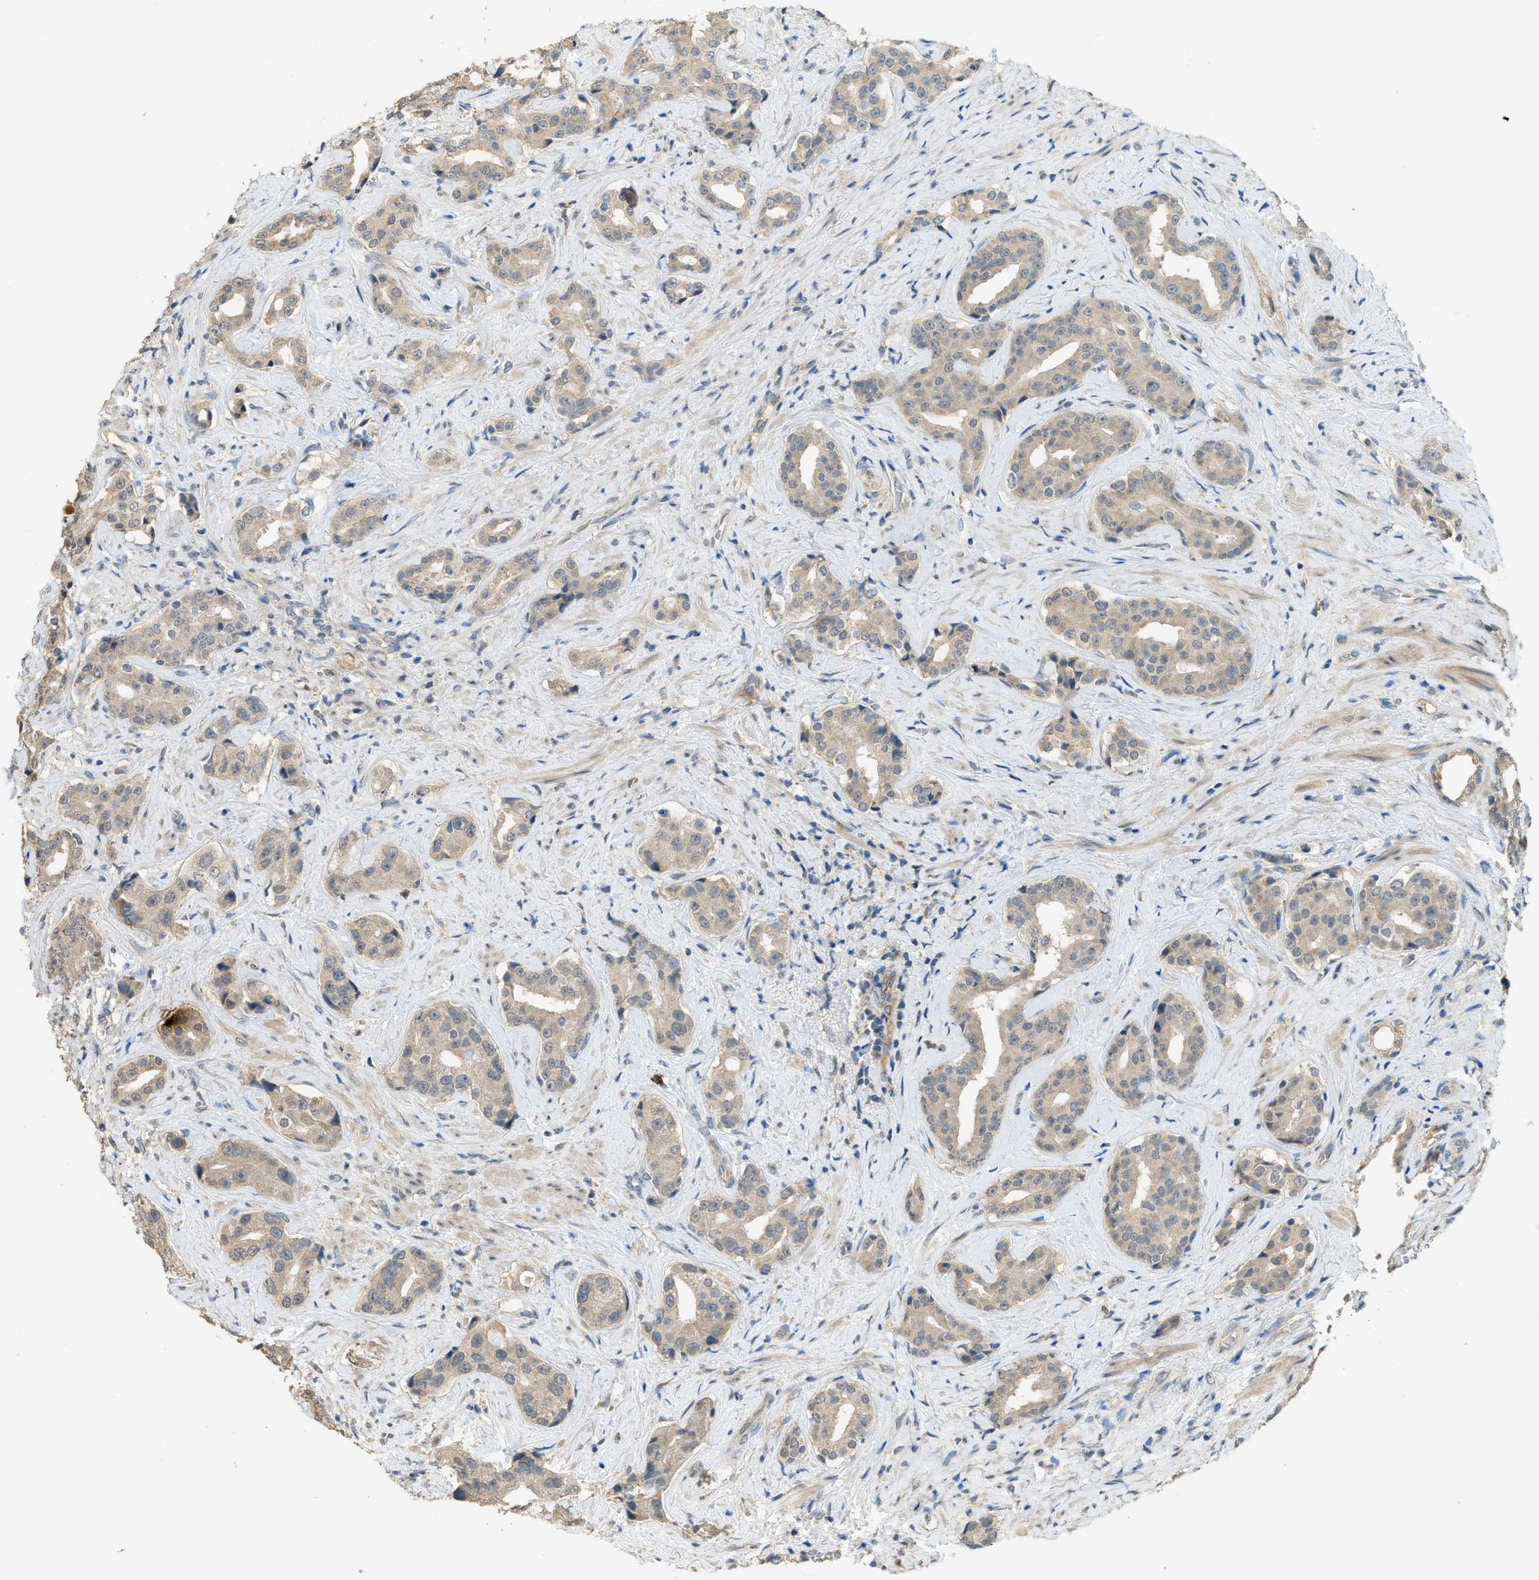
{"staining": {"intensity": "weak", "quantity": ">75%", "location": "cytoplasmic/membranous"}, "tissue": "prostate cancer", "cell_type": "Tumor cells", "image_type": "cancer", "snomed": [{"axis": "morphology", "description": "Adenocarcinoma, High grade"}, {"axis": "topography", "description": "Prostate"}], "caption": "Prostate cancer stained with a brown dye displays weak cytoplasmic/membranous positive expression in about >75% of tumor cells.", "gene": "IGF2BP2", "patient": {"sex": "male", "age": 71}}